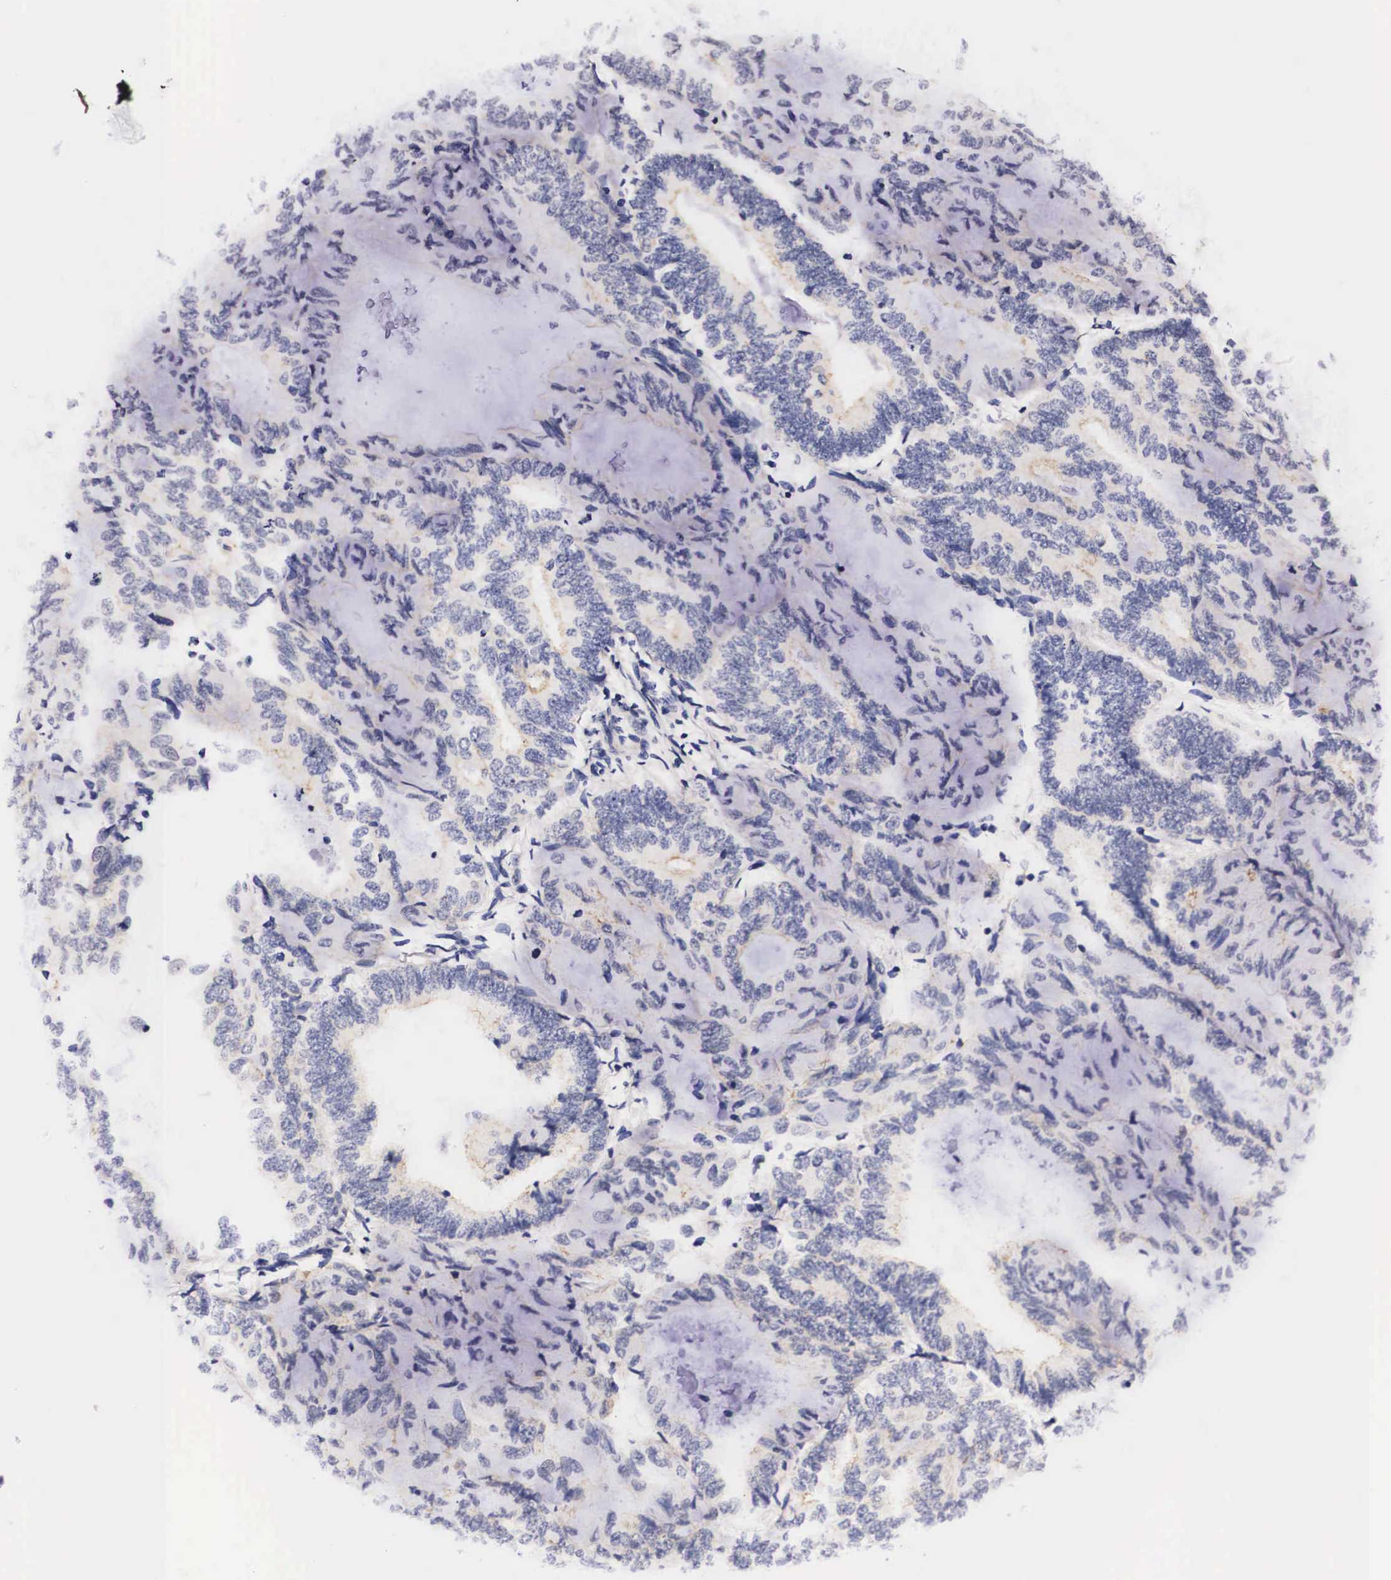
{"staining": {"intensity": "negative", "quantity": "none", "location": "none"}, "tissue": "endometrial cancer", "cell_type": "Tumor cells", "image_type": "cancer", "snomed": [{"axis": "morphology", "description": "Adenocarcinoma, NOS"}, {"axis": "topography", "description": "Endometrium"}], "caption": "Histopathology image shows no protein expression in tumor cells of endometrial cancer tissue. (Stains: DAB (3,3'-diaminobenzidine) immunohistochemistry (IHC) with hematoxylin counter stain, Microscopy: brightfield microscopy at high magnification).", "gene": "PHETA2", "patient": {"sex": "female", "age": 59}}